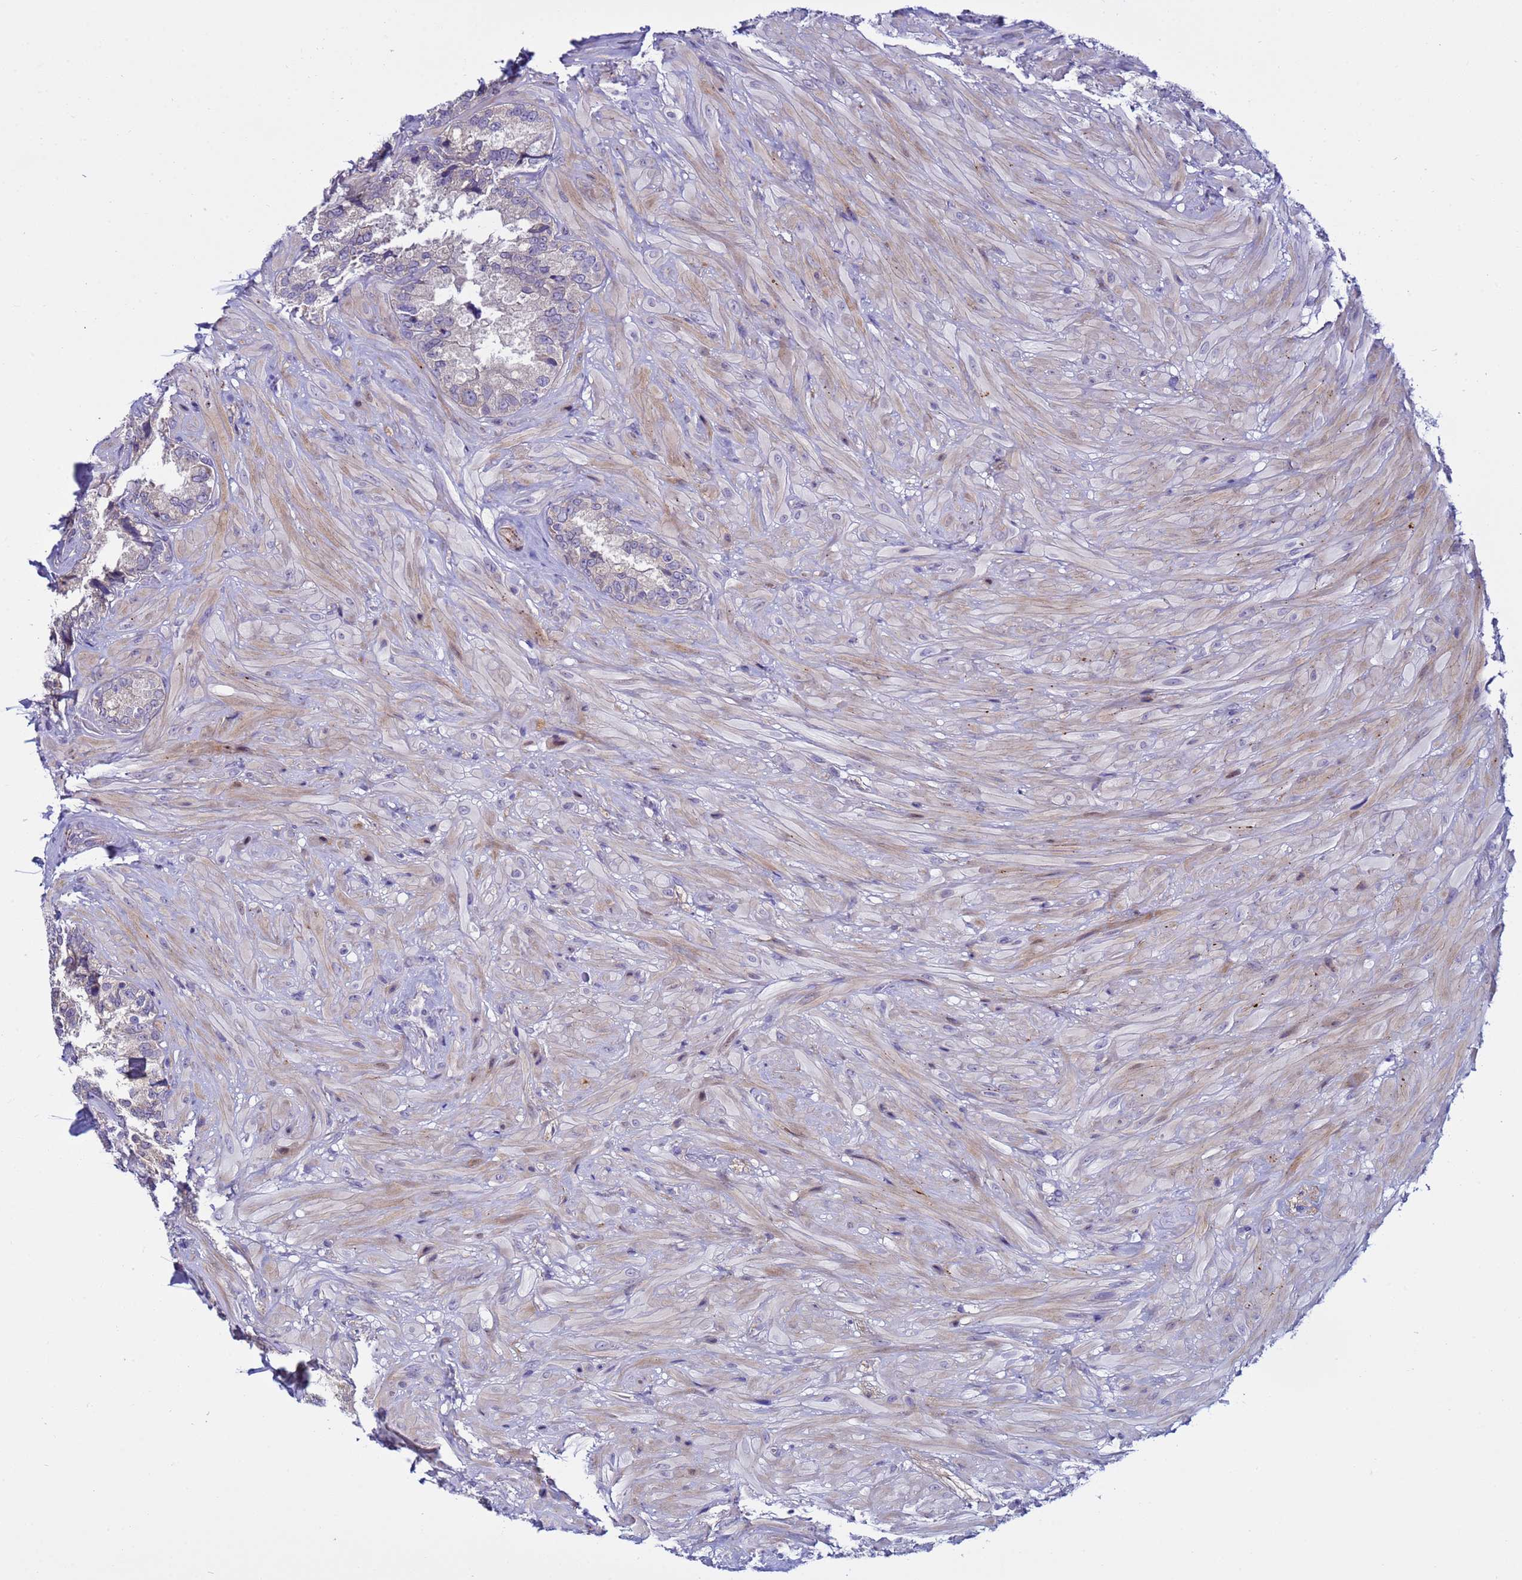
{"staining": {"intensity": "weak", "quantity": "<25%", "location": "cytoplasmic/membranous"}, "tissue": "seminal vesicle", "cell_type": "Glandular cells", "image_type": "normal", "snomed": [{"axis": "morphology", "description": "Normal tissue, NOS"}, {"axis": "topography", "description": "Seminal veicle"}, {"axis": "topography", "description": "Peripheral nerve tissue"}], "caption": "High power microscopy micrograph of an immunohistochemistry photomicrograph of unremarkable seminal vesicle, revealing no significant expression in glandular cells.", "gene": "IGSF11", "patient": {"sex": "male", "age": 67}}